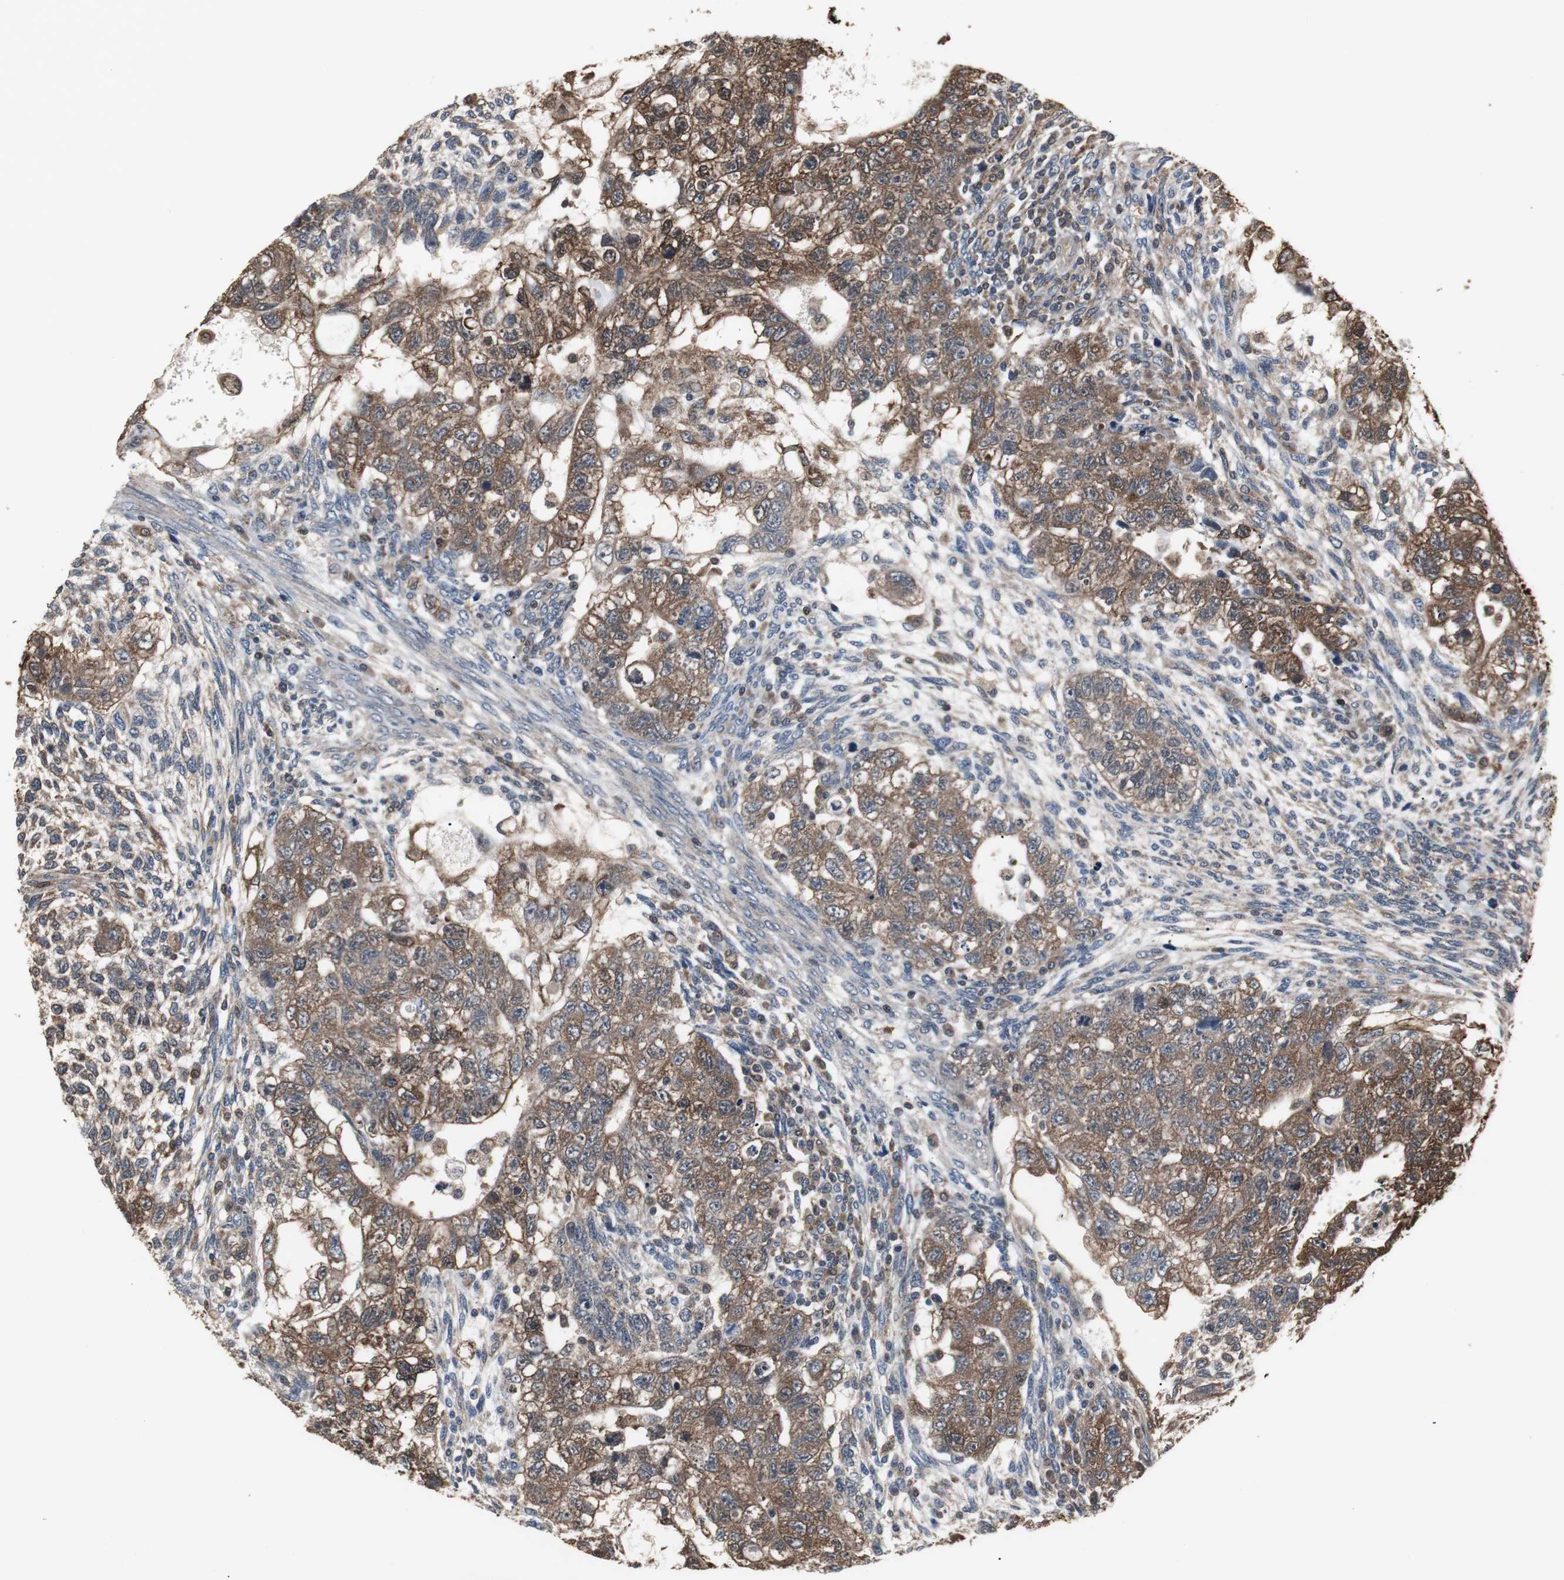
{"staining": {"intensity": "strong", "quantity": ">75%", "location": "cytoplasmic/membranous"}, "tissue": "testis cancer", "cell_type": "Tumor cells", "image_type": "cancer", "snomed": [{"axis": "morphology", "description": "Normal tissue, NOS"}, {"axis": "morphology", "description": "Carcinoma, Embryonal, NOS"}, {"axis": "topography", "description": "Testis"}], "caption": "Brown immunohistochemical staining in testis cancer shows strong cytoplasmic/membranous positivity in approximately >75% of tumor cells. Immunohistochemistry stains the protein in brown and the nuclei are stained blue.", "gene": "ZSCAN22", "patient": {"sex": "male", "age": 36}}